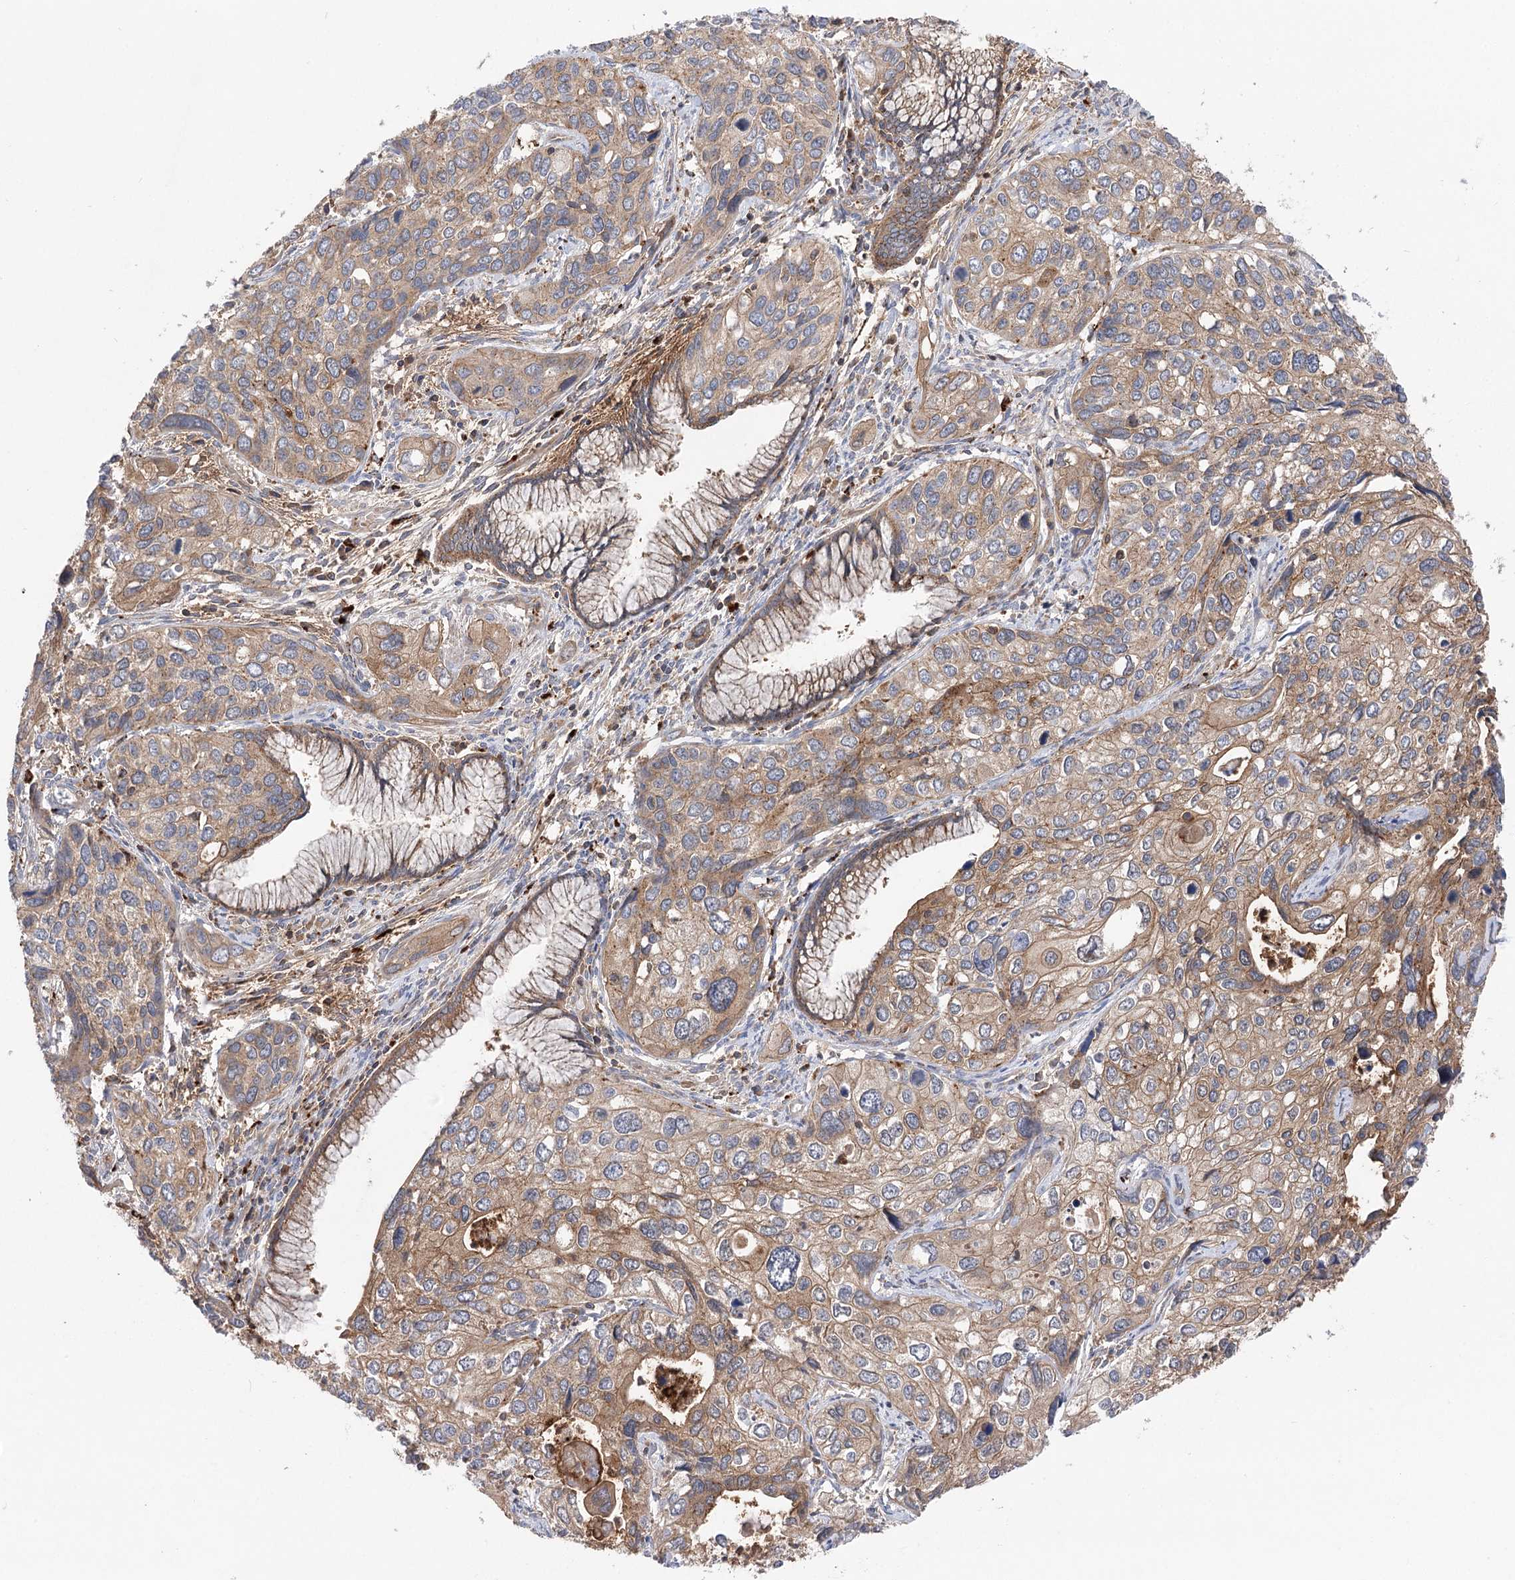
{"staining": {"intensity": "moderate", "quantity": "25%-75%", "location": "cytoplasmic/membranous"}, "tissue": "cervical cancer", "cell_type": "Tumor cells", "image_type": "cancer", "snomed": [{"axis": "morphology", "description": "Squamous cell carcinoma, NOS"}, {"axis": "topography", "description": "Cervix"}], "caption": "Human cervical cancer (squamous cell carcinoma) stained with a protein marker reveals moderate staining in tumor cells.", "gene": "VPS37B", "patient": {"sex": "female", "age": 55}}